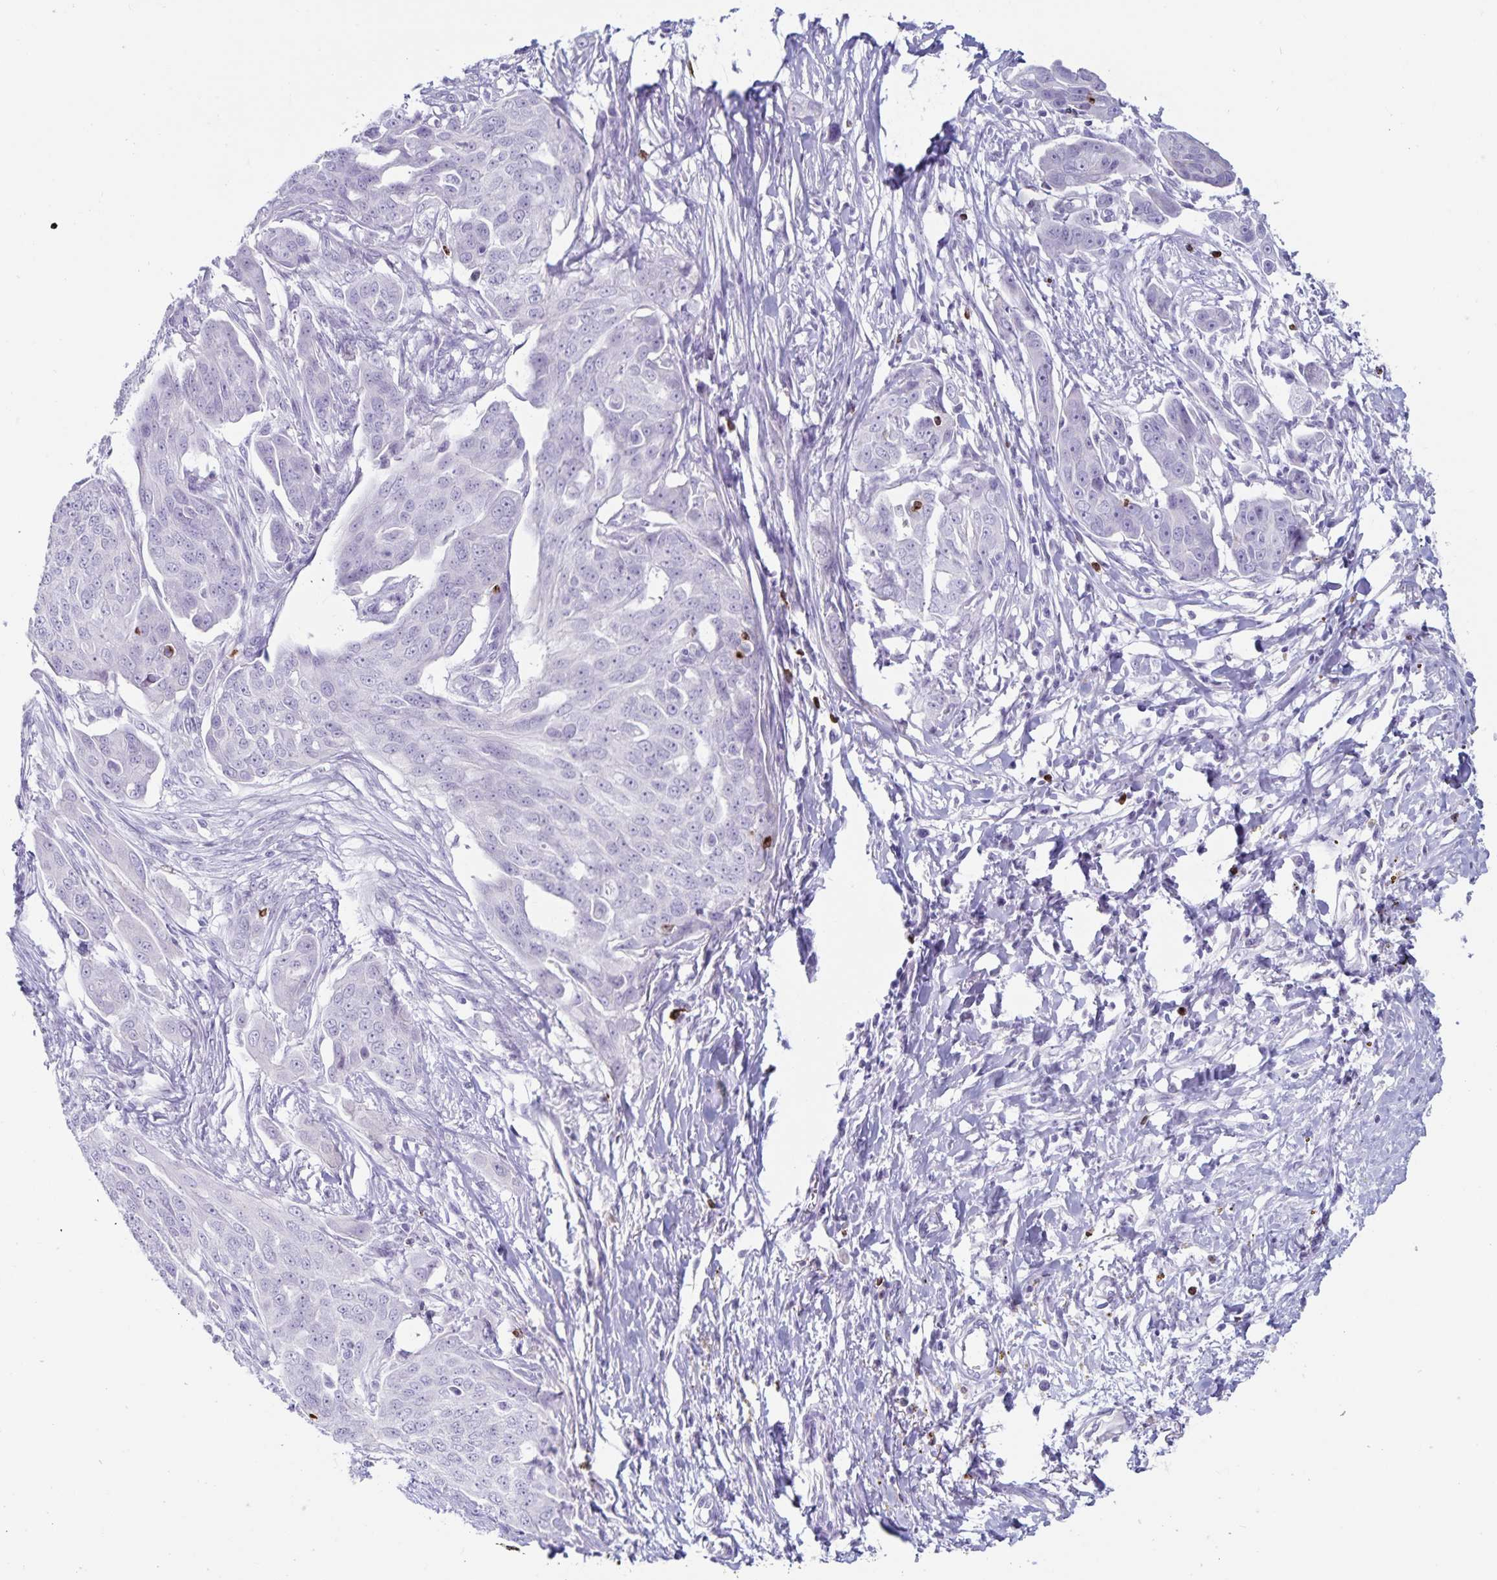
{"staining": {"intensity": "negative", "quantity": "none", "location": "none"}, "tissue": "ovarian cancer", "cell_type": "Tumor cells", "image_type": "cancer", "snomed": [{"axis": "morphology", "description": "Carcinoma, endometroid"}, {"axis": "topography", "description": "Ovary"}], "caption": "IHC histopathology image of neoplastic tissue: human endometroid carcinoma (ovarian) stained with DAB demonstrates no significant protein expression in tumor cells. (Brightfield microscopy of DAB immunohistochemistry (IHC) at high magnification).", "gene": "GNLY", "patient": {"sex": "female", "age": 70}}